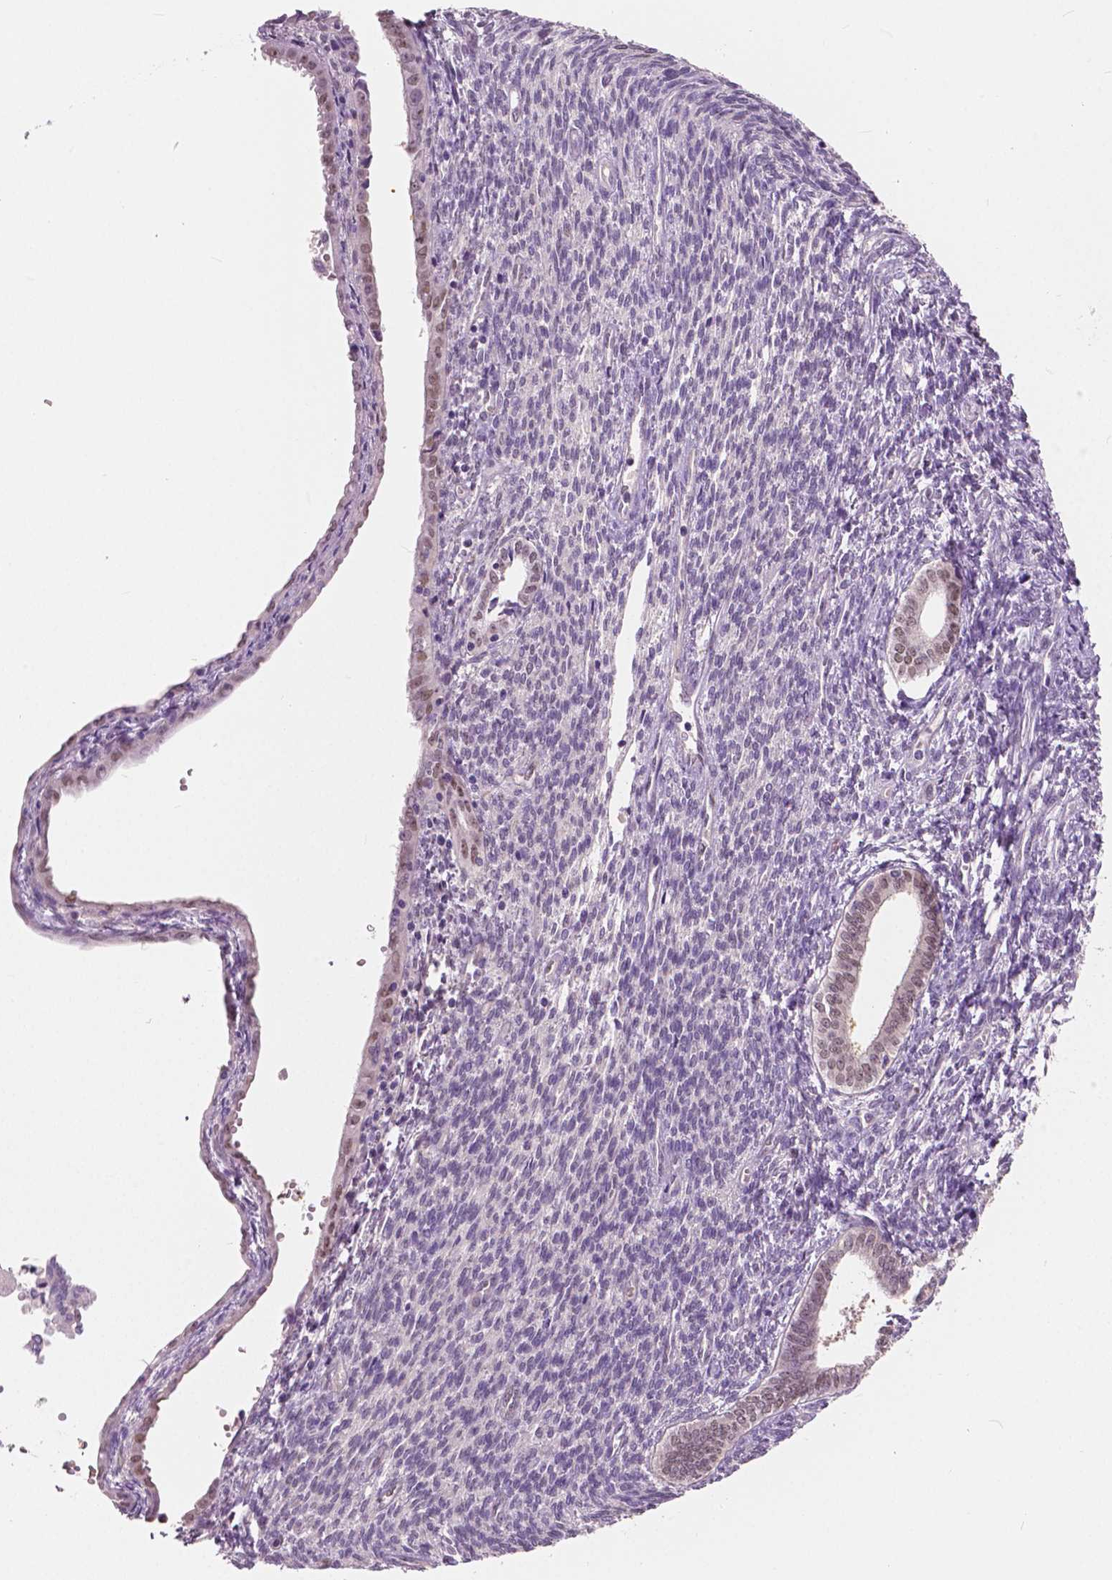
{"staining": {"intensity": "weak", "quantity": "<25%", "location": "nuclear"}, "tissue": "endometrial cancer", "cell_type": "Tumor cells", "image_type": "cancer", "snomed": [{"axis": "morphology", "description": "Adenocarcinoma, NOS"}, {"axis": "topography", "description": "Endometrium"}], "caption": "The photomicrograph displays no staining of tumor cells in endometrial adenocarcinoma.", "gene": "TKFC", "patient": {"sex": "female", "age": 86}}